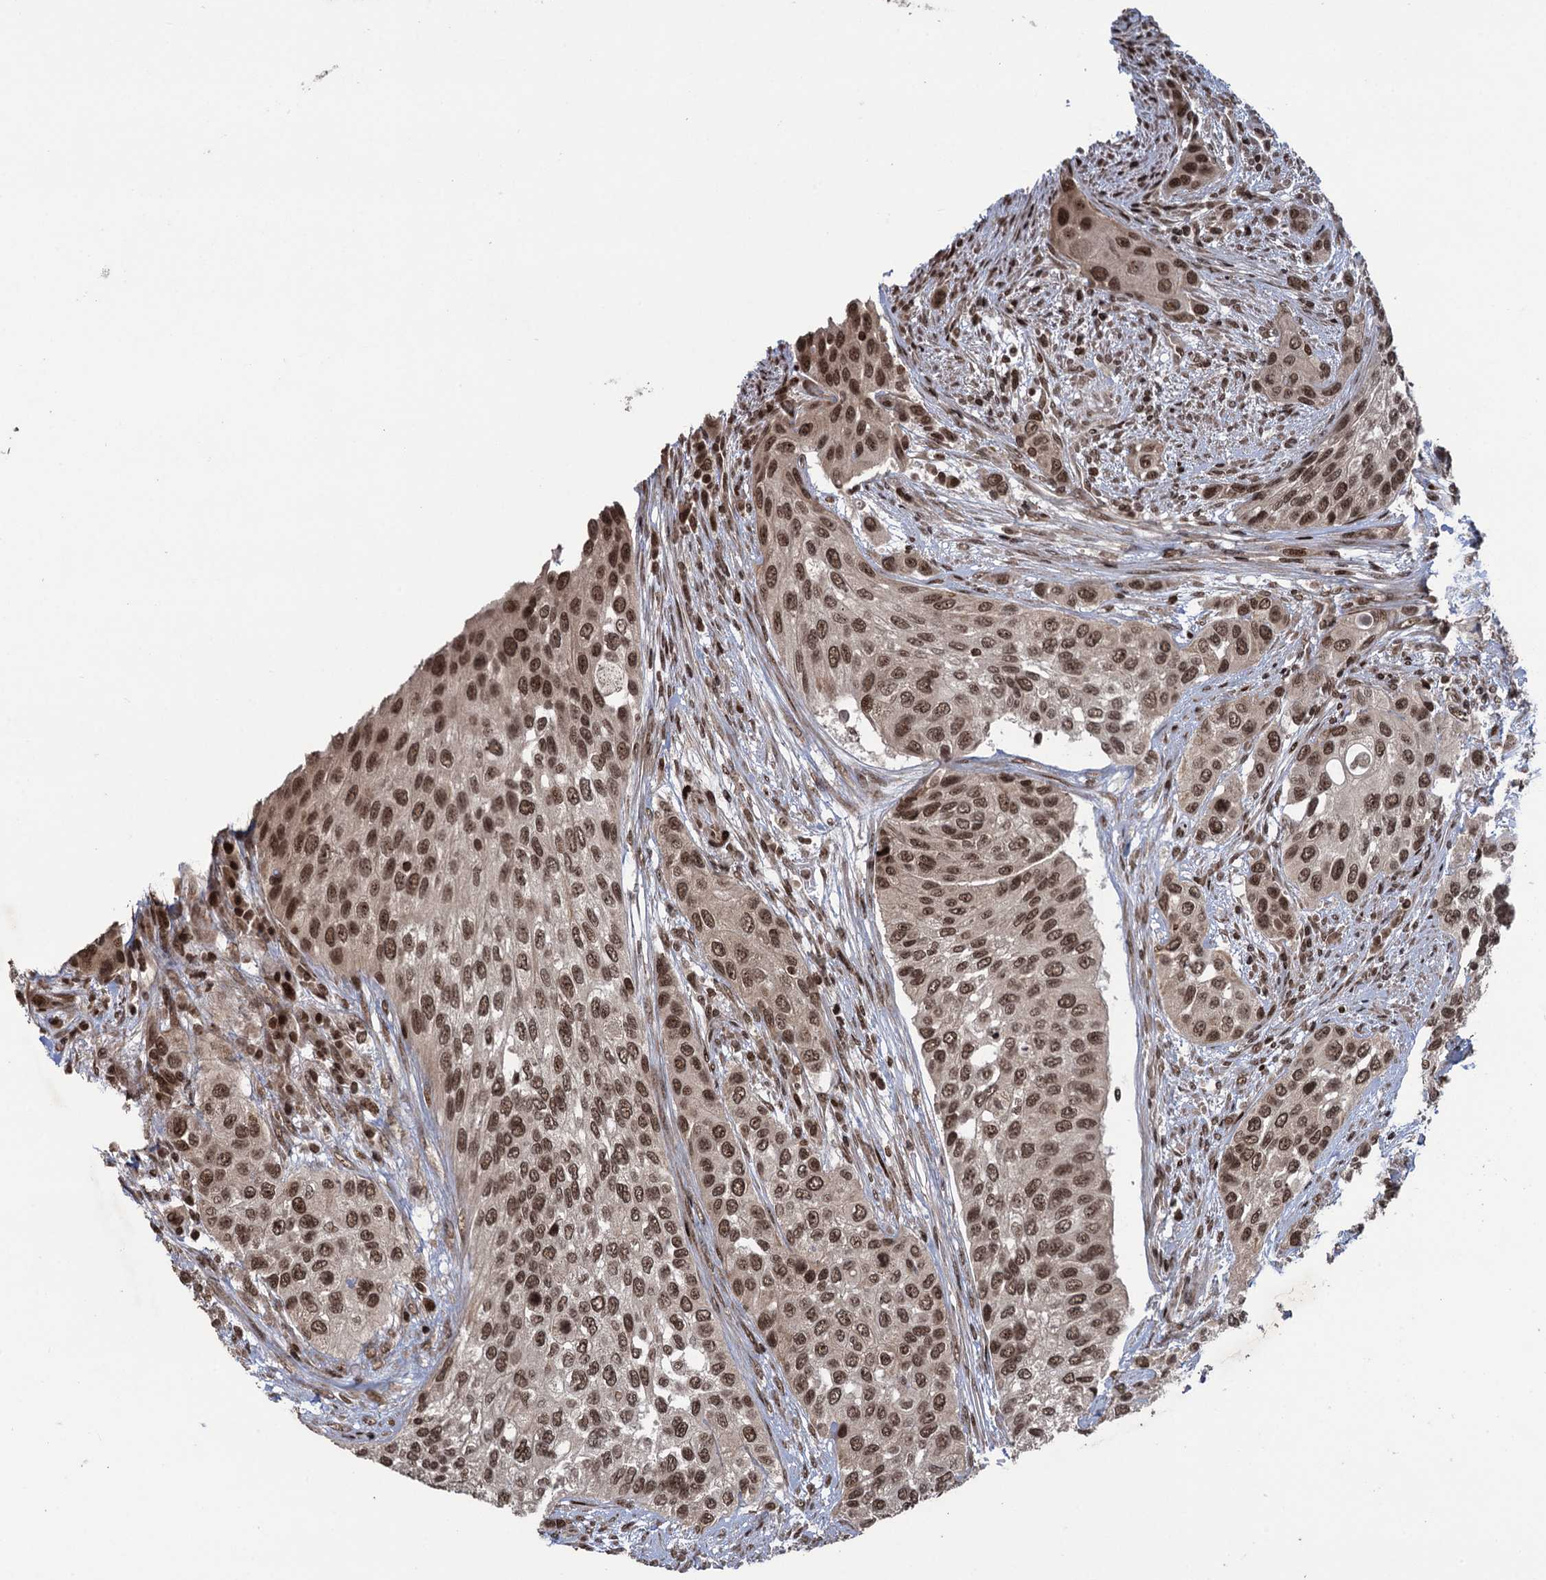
{"staining": {"intensity": "moderate", "quantity": ">75%", "location": "nuclear"}, "tissue": "urothelial cancer", "cell_type": "Tumor cells", "image_type": "cancer", "snomed": [{"axis": "morphology", "description": "Normal tissue, NOS"}, {"axis": "morphology", "description": "Urothelial carcinoma, High grade"}, {"axis": "topography", "description": "Vascular tissue"}, {"axis": "topography", "description": "Urinary bladder"}], "caption": "Brown immunohistochemical staining in human high-grade urothelial carcinoma reveals moderate nuclear expression in approximately >75% of tumor cells.", "gene": "ZNF169", "patient": {"sex": "female", "age": 56}}